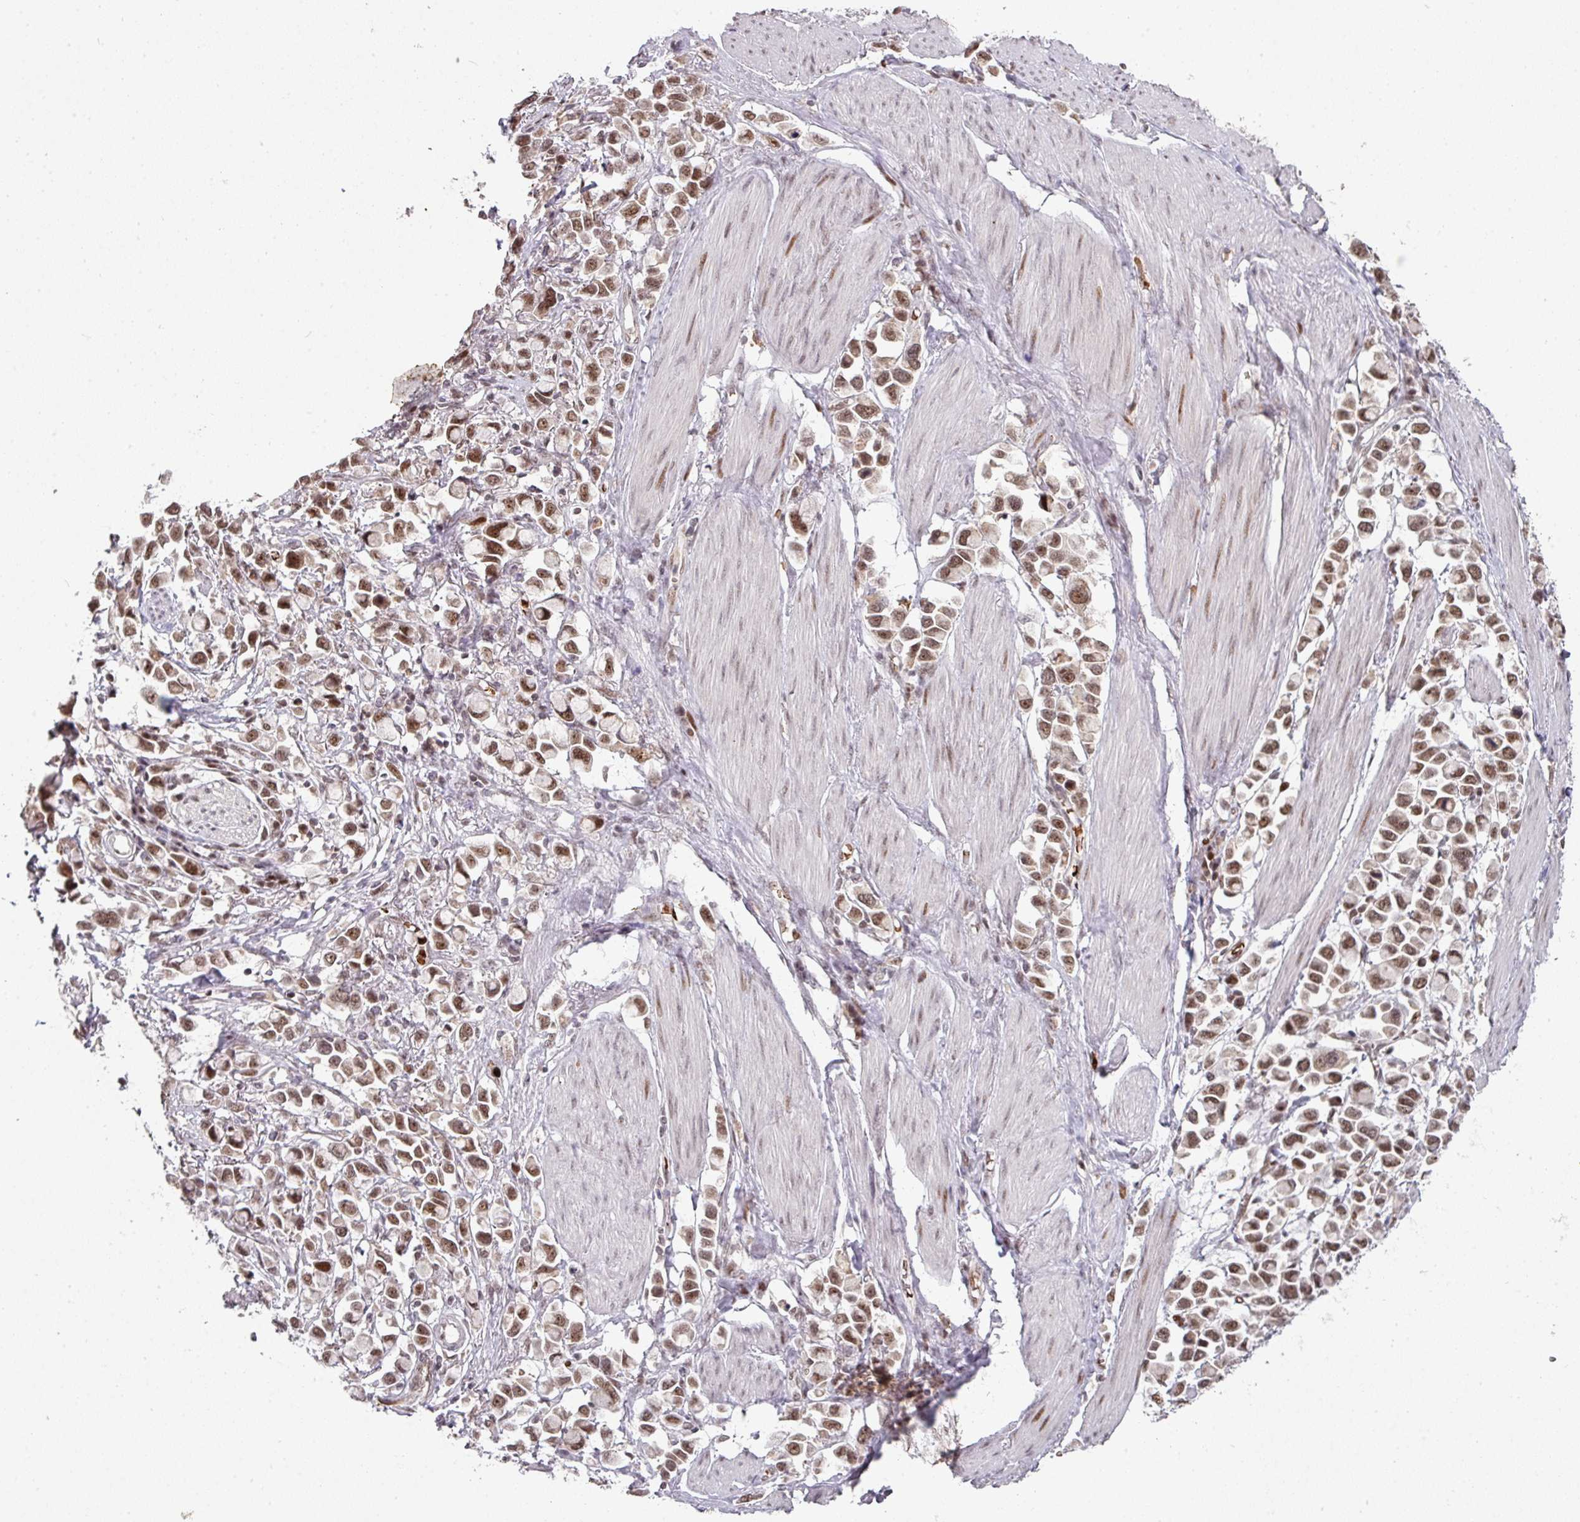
{"staining": {"intensity": "moderate", "quantity": ">75%", "location": "nuclear"}, "tissue": "stomach cancer", "cell_type": "Tumor cells", "image_type": "cancer", "snomed": [{"axis": "morphology", "description": "Adenocarcinoma, NOS"}, {"axis": "topography", "description": "Stomach"}], "caption": "Stomach cancer stained with a protein marker displays moderate staining in tumor cells.", "gene": "NEIL1", "patient": {"sex": "female", "age": 81}}